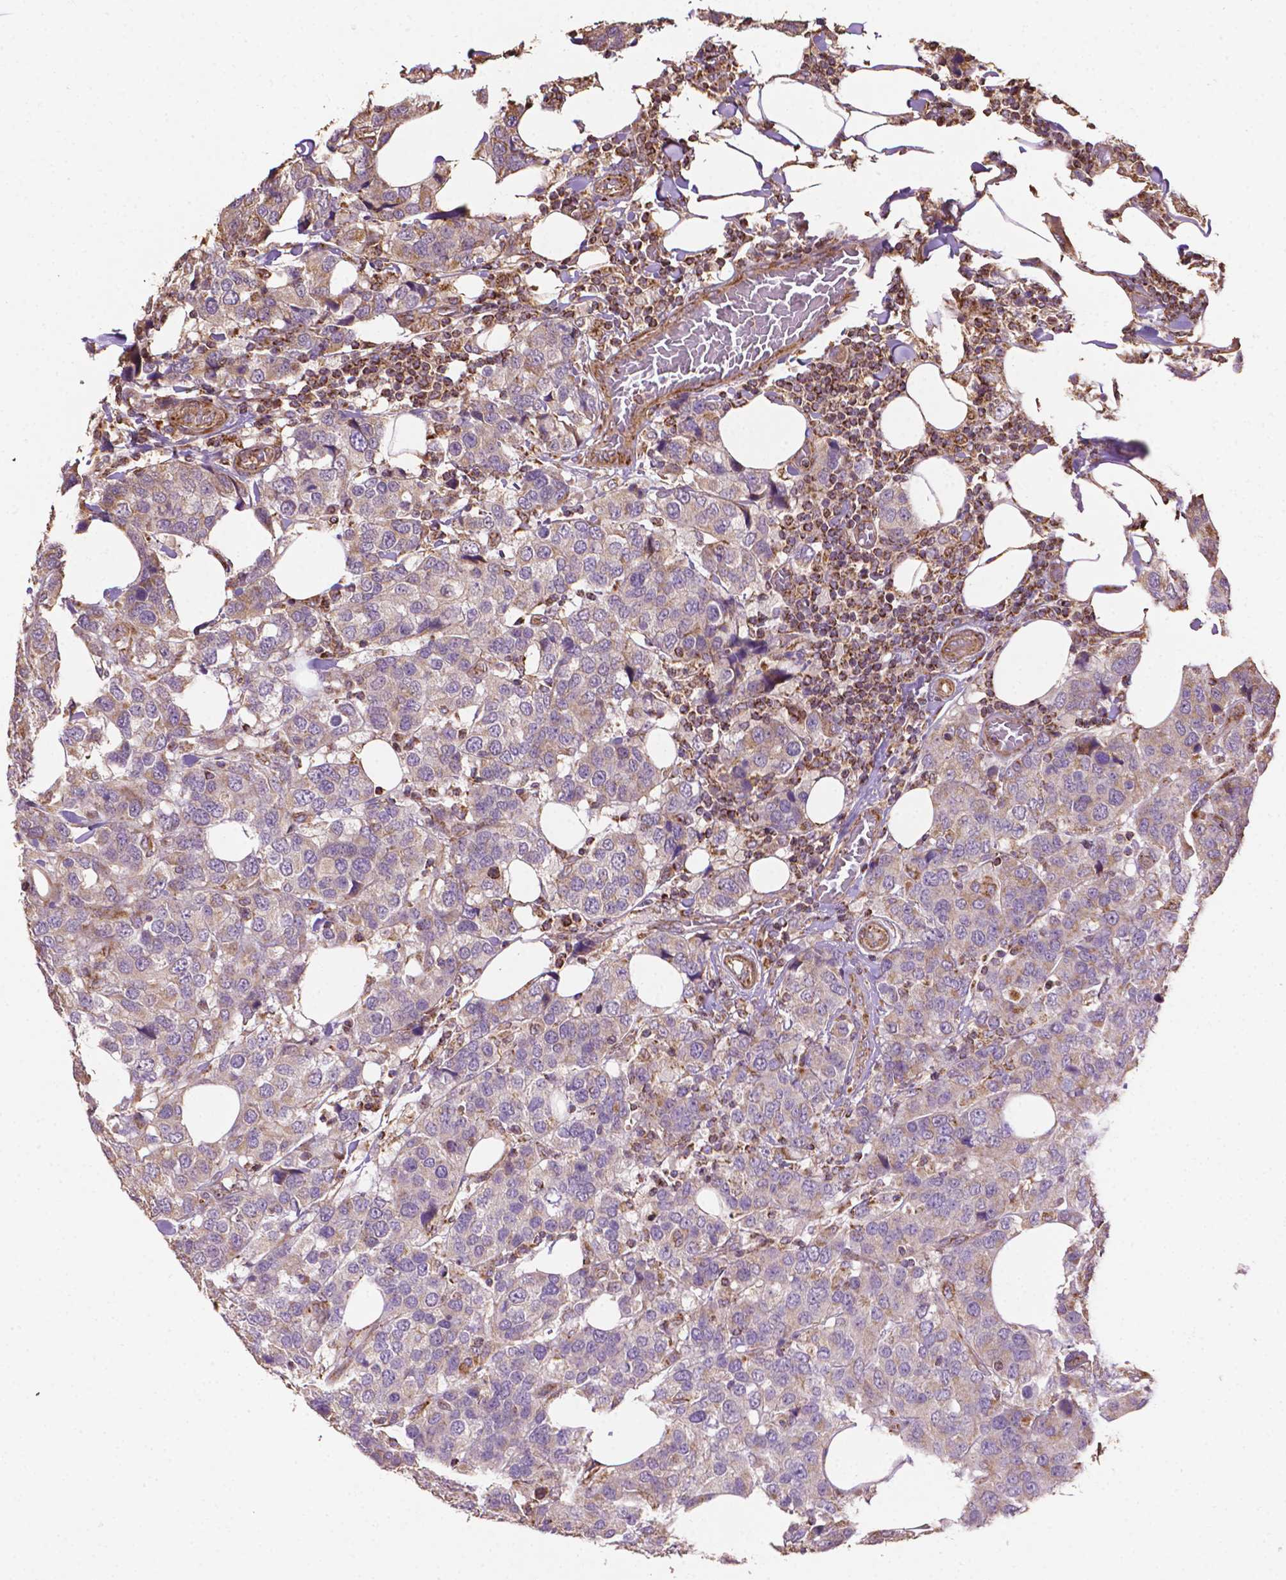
{"staining": {"intensity": "weak", "quantity": "<25%", "location": "cytoplasmic/membranous"}, "tissue": "breast cancer", "cell_type": "Tumor cells", "image_type": "cancer", "snomed": [{"axis": "morphology", "description": "Lobular carcinoma"}, {"axis": "topography", "description": "Breast"}], "caption": "Immunohistochemistry (IHC) of lobular carcinoma (breast) shows no staining in tumor cells. (Brightfield microscopy of DAB (3,3'-diaminobenzidine) immunohistochemistry (IHC) at high magnification).", "gene": "LRR1", "patient": {"sex": "female", "age": 59}}